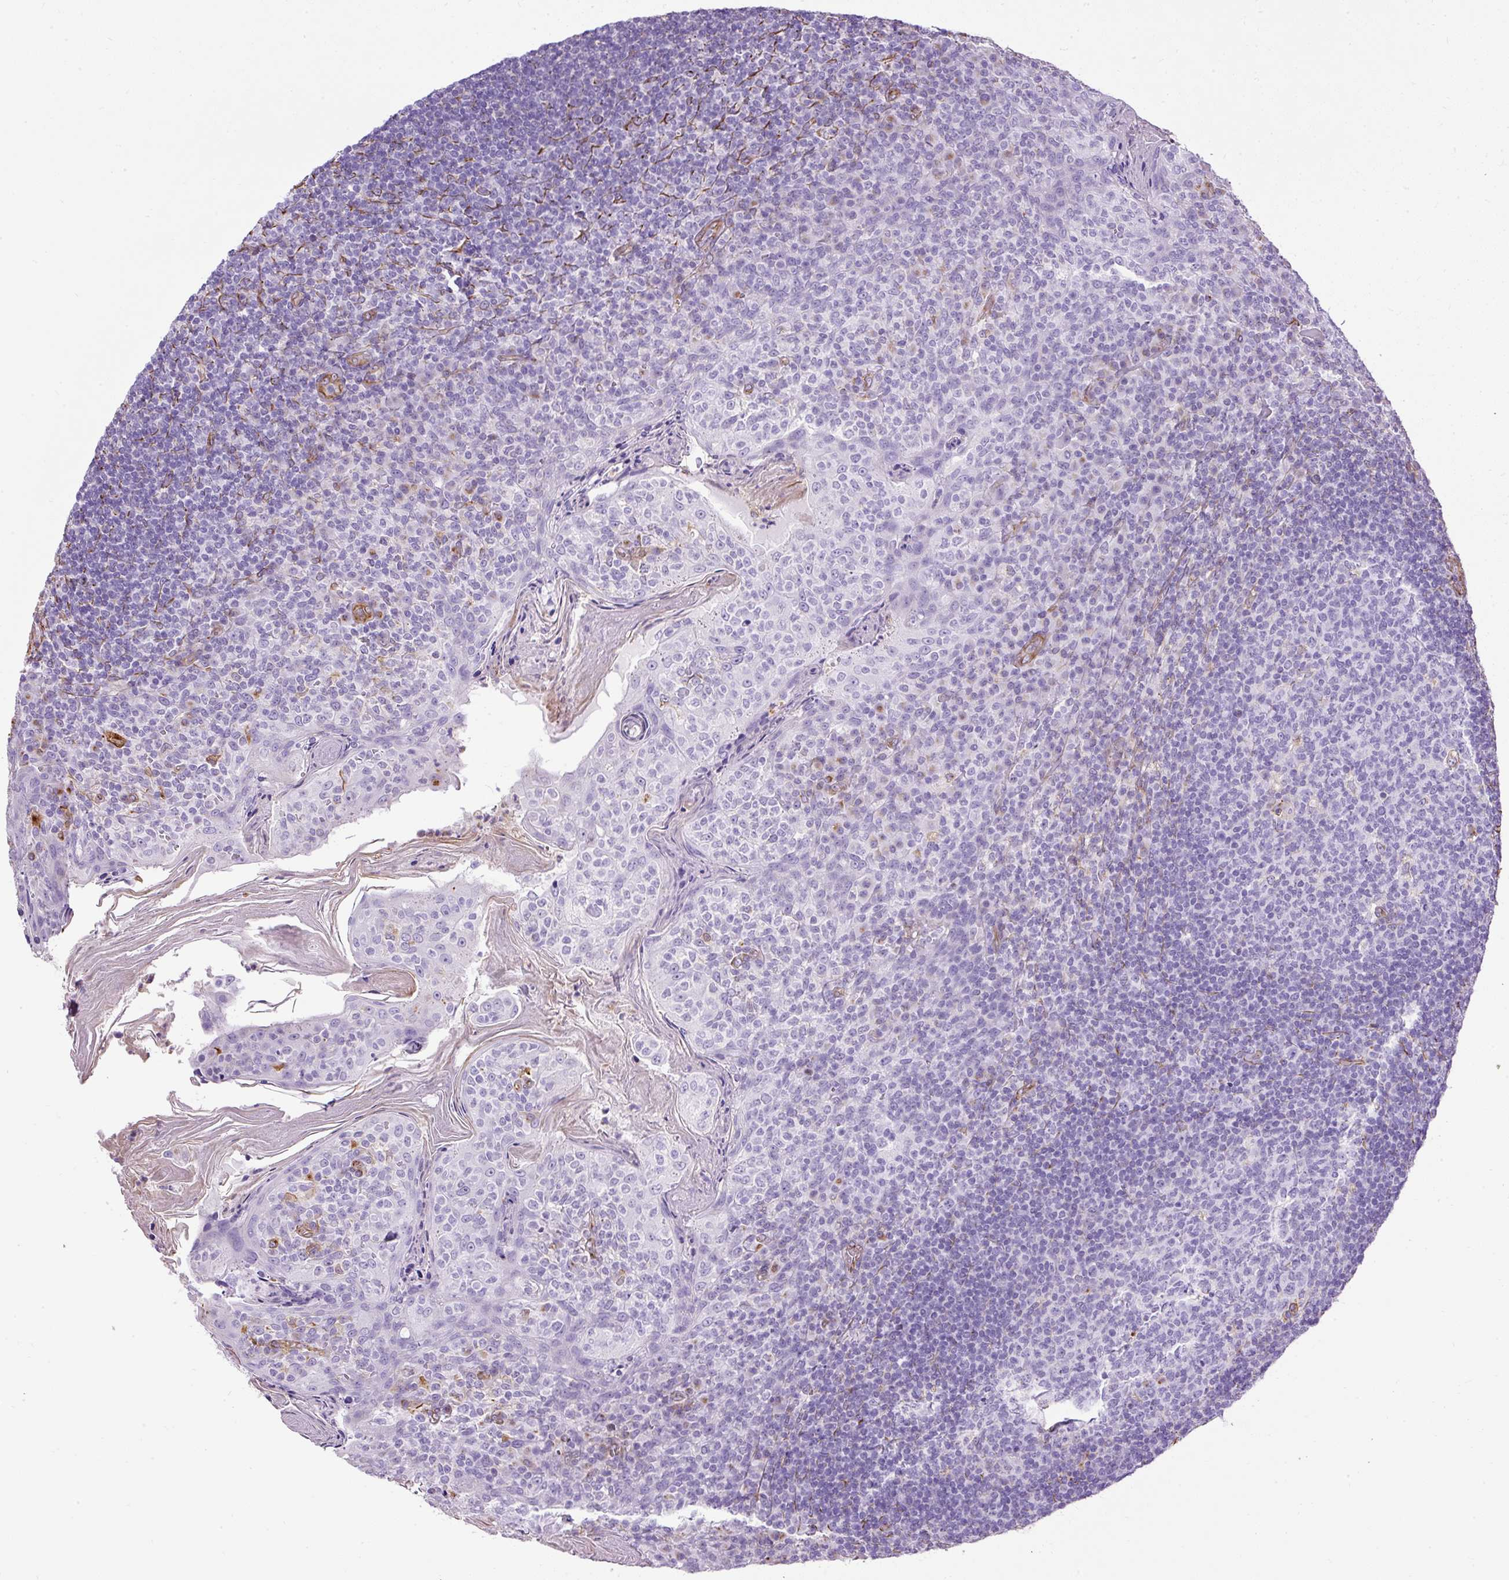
{"staining": {"intensity": "negative", "quantity": "none", "location": "none"}, "tissue": "tonsil", "cell_type": "Germinal center cells", "image_type": "normal", "snomed": [{"axis": "morphology", "description": "Normal tissue, NOS"}, {"axis": "topography", "description": "Tonsil"}], "caption": "High magnification brightfield microscopy of unremarkable tonsil stained with DAB (3,3'-diaminobenzidine) (brown) and counterstained with hematoxylin (blue): germinal center cells show no significant staining. (Brightfield microscopy of DAB IHC at high magnification).", "gene": "PLS1", "patient": {"sex": "female", "age": 10}}